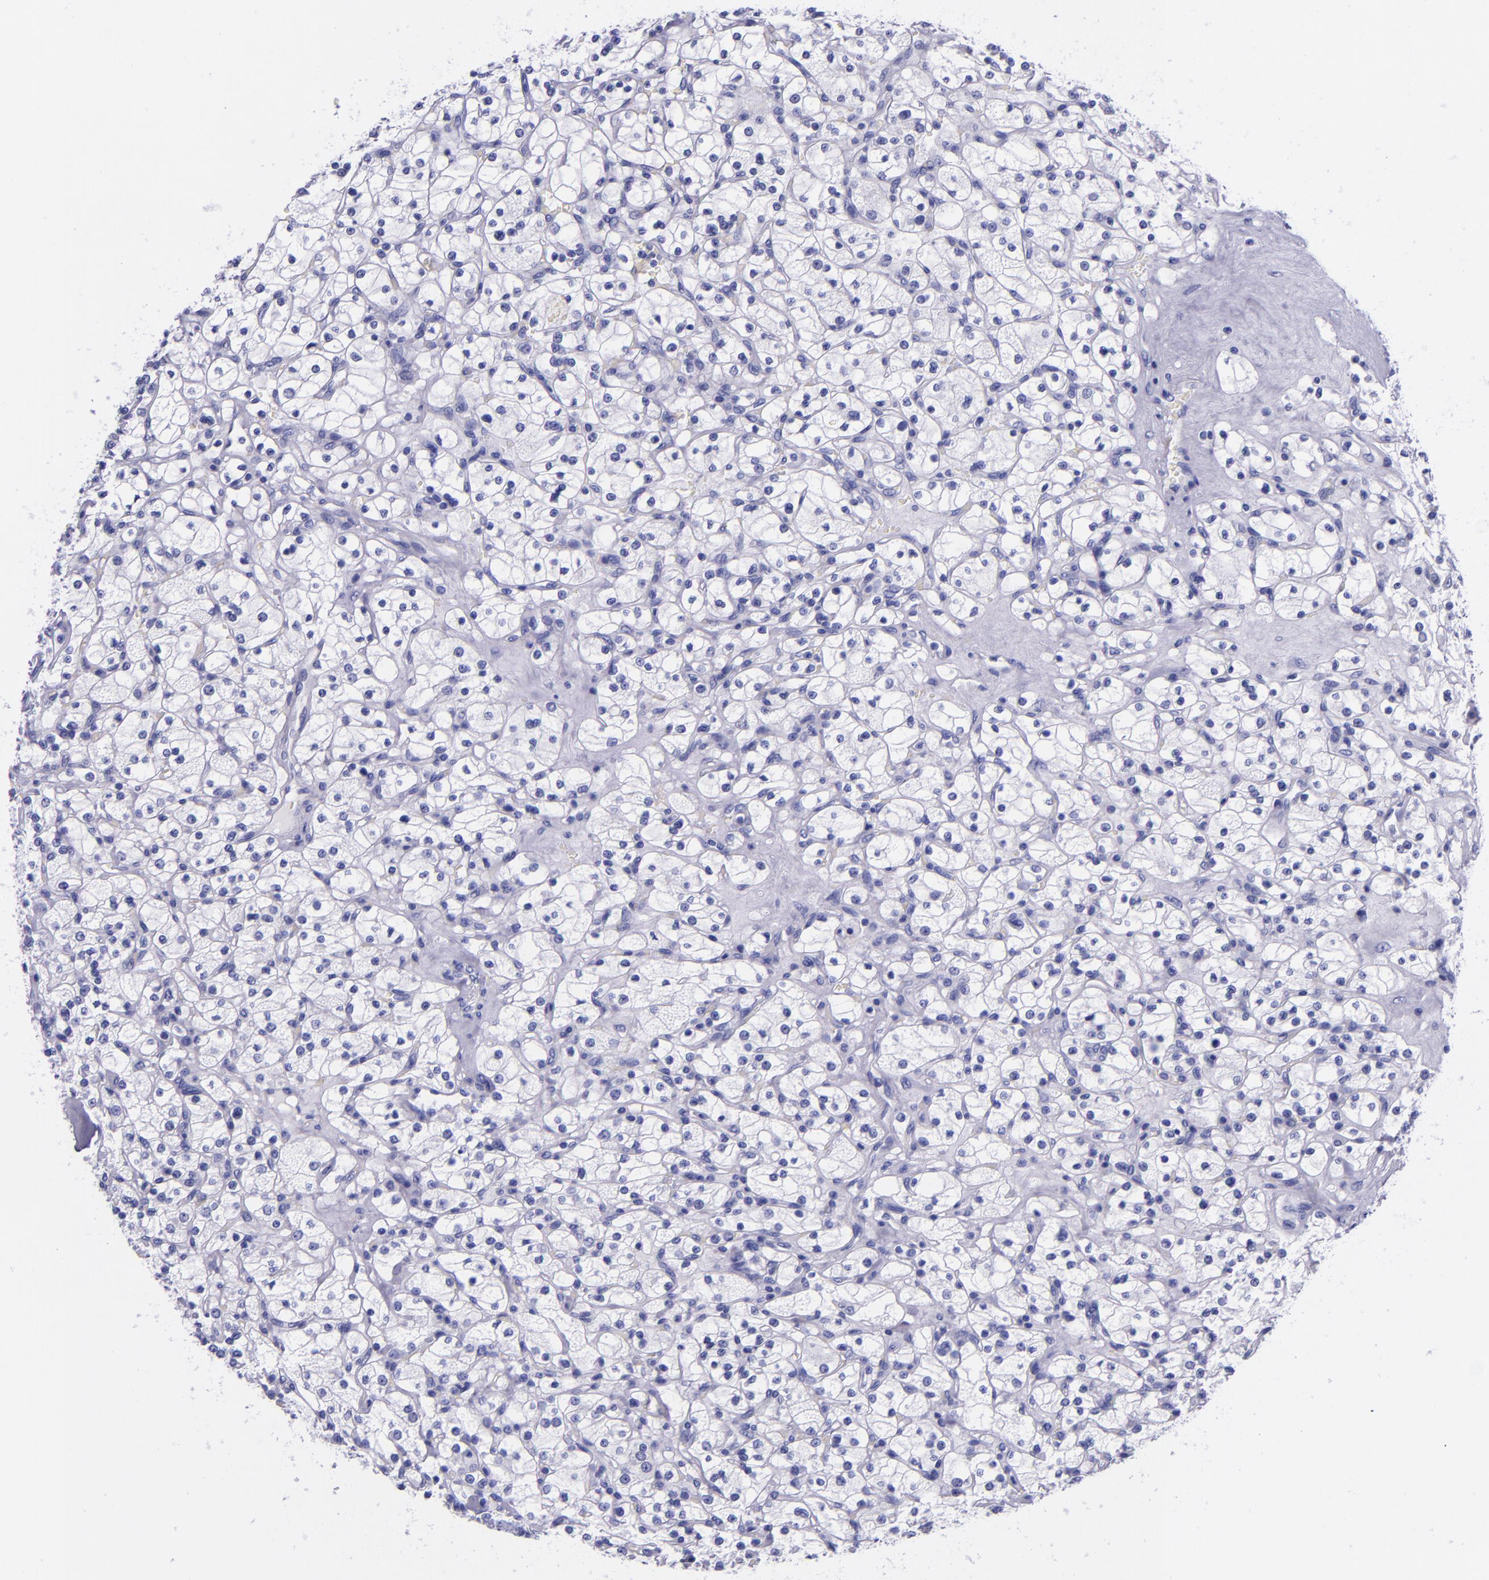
{"staining": {"intensity": "negative", "quantity": "none", "location": "none"}, "tissue": "renal cancer", "cell_type": "Tumor cells", "image_type": "cancer", "snomed": [{"axis": "morphology", "description": "Adenocarcinoma, NOS"}, {"axis": "topography", "description": "Kidney"}], "caption": "Renal adenocarcinoma stained for a protein using IHC shows no expression tumor cells.", "gene": "MBP", "patient": {"sex": "female", "age": 83}}